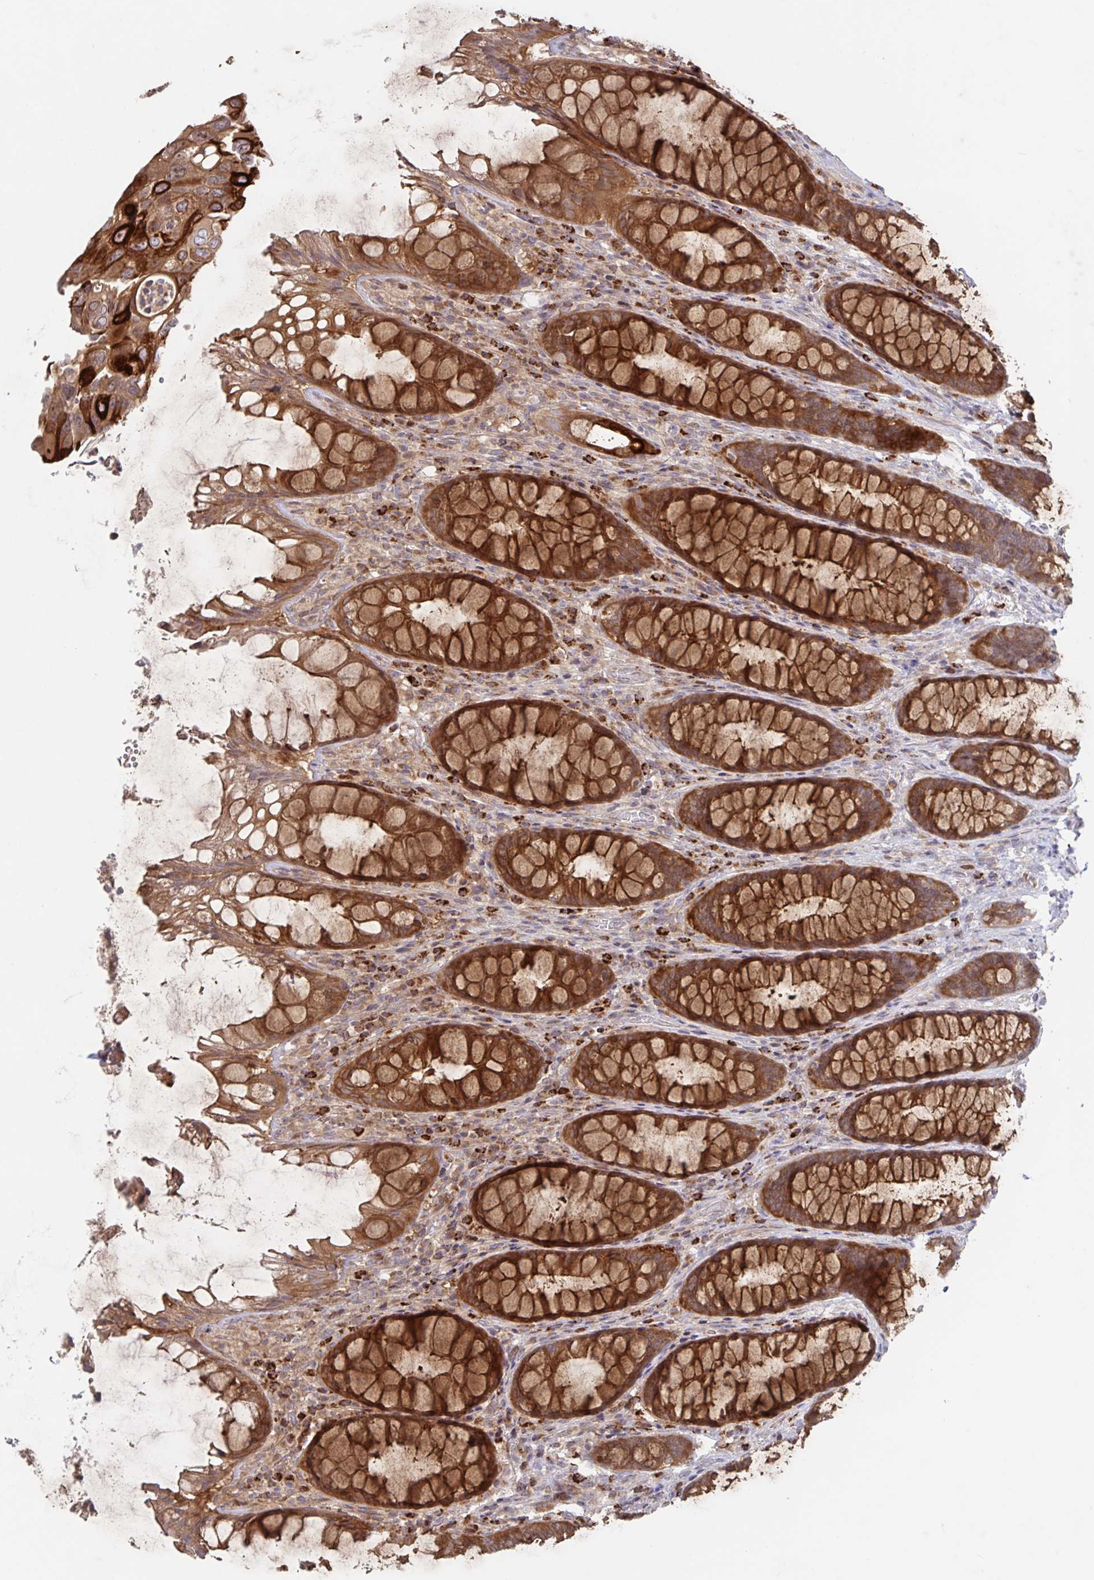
{"staining": {"intensity": "strong", "quantity": ">75%", "location": "cytoplasmic/membranous"}, "tissue": "rectum", "cell_type": "Glandular cells", "image_type": "normal", "snomed": [{"axis": "morphology", "description": "Normal tissue, NOS"}, {"axis": "topography", "description": "Rectum"}], "caption": "Glandular cells reveal strong cytoplasmic/membranous staining in about >75% of cells in unremarkable rectum.", "gene": "AACS", "patient": {"sex": "male", "age": 72}}